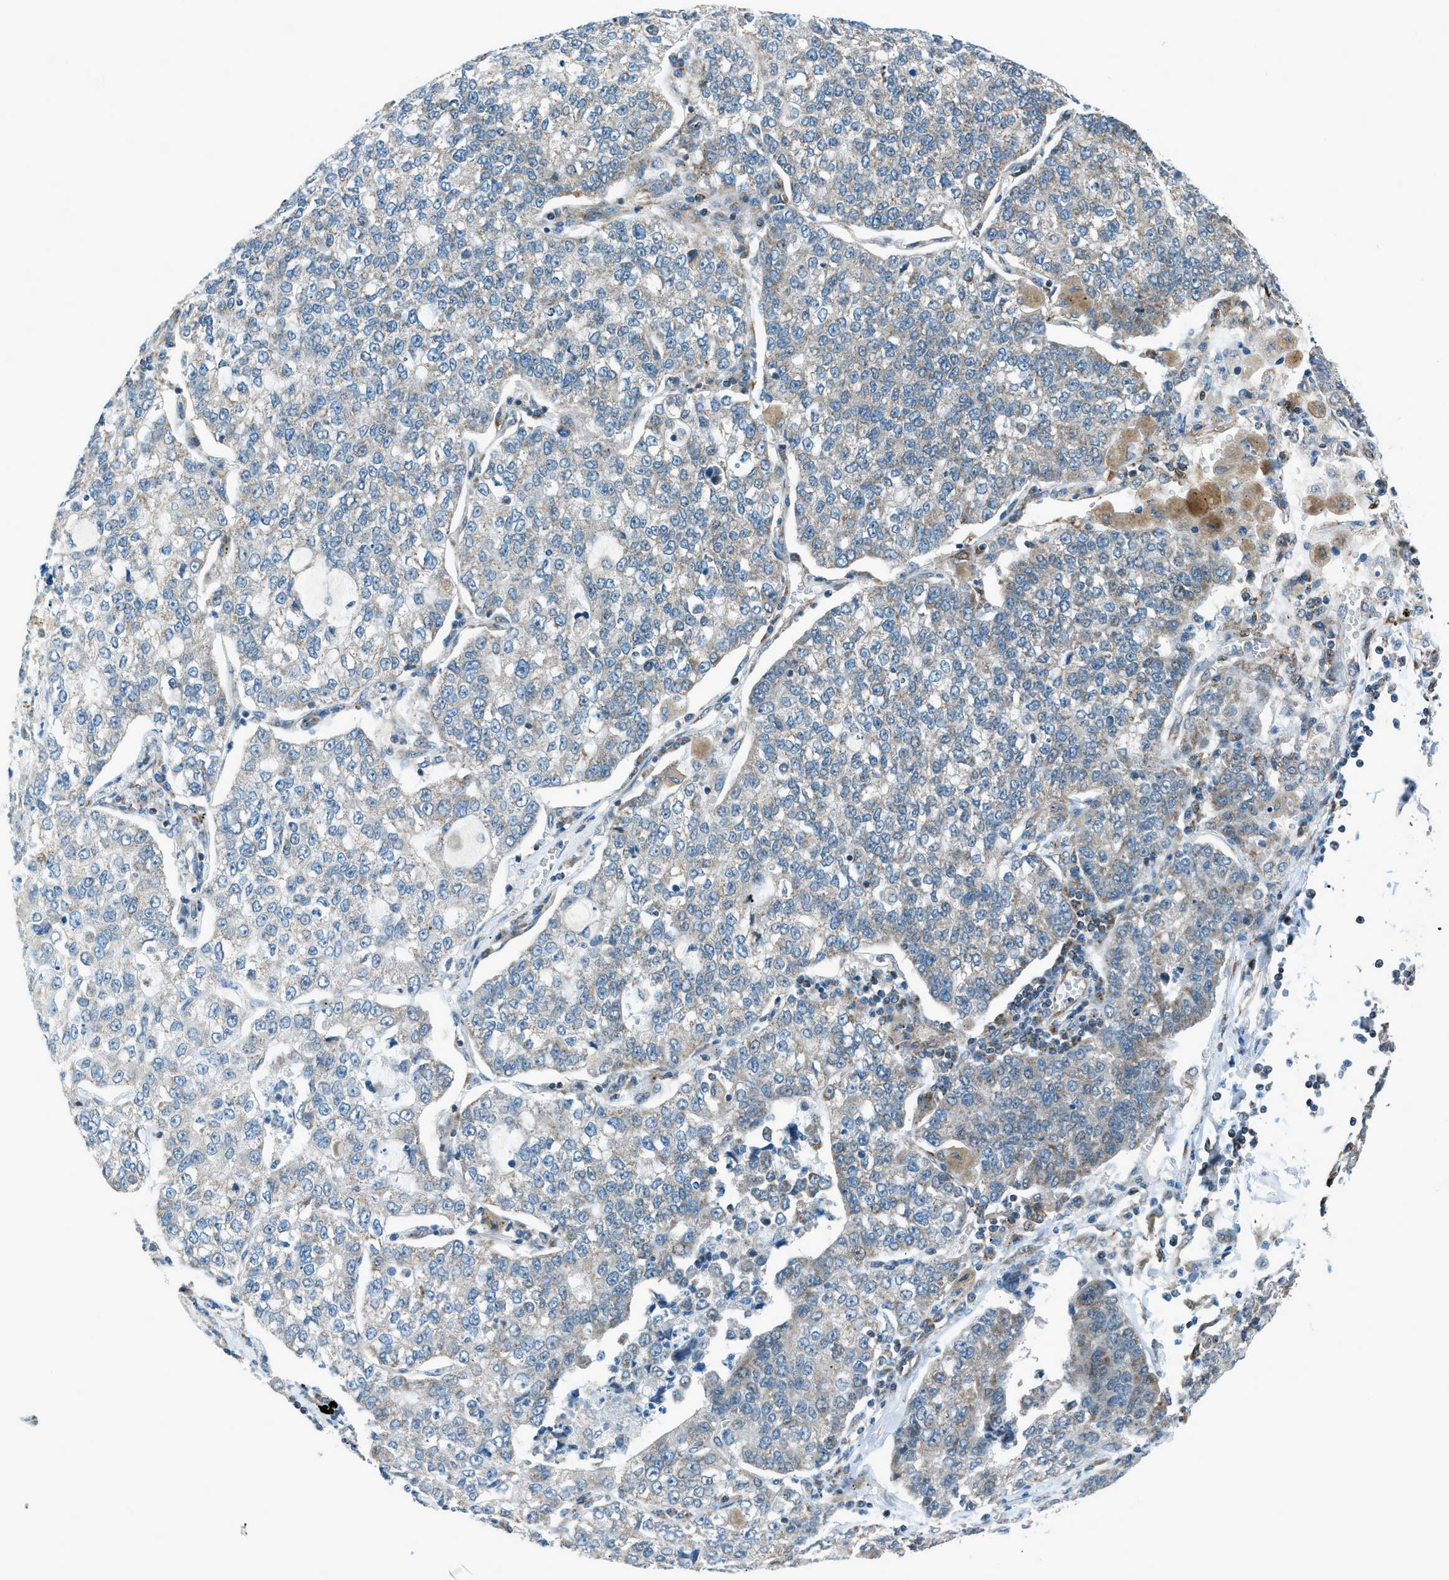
{"staining": {"intensity": "negative", "quantity": "none", "location": "none"}, "tissue": "lung cancer", "cell_type": "Tumor cells", "image_type": "cancer", "snomed": [{"axis": "morphology", "description": "Adenocarcinoma, NOS"}, {"axis": "topography", "description": "Lung"}], "caption": "High magnification brightfield microscopy of lung cancer stained with DAB (brown) and counterstained with hematoxylin (blue): tumor cells show no significant staining.", "gene": "PIGG", "patient": {"sex": "male", "age": 49}}